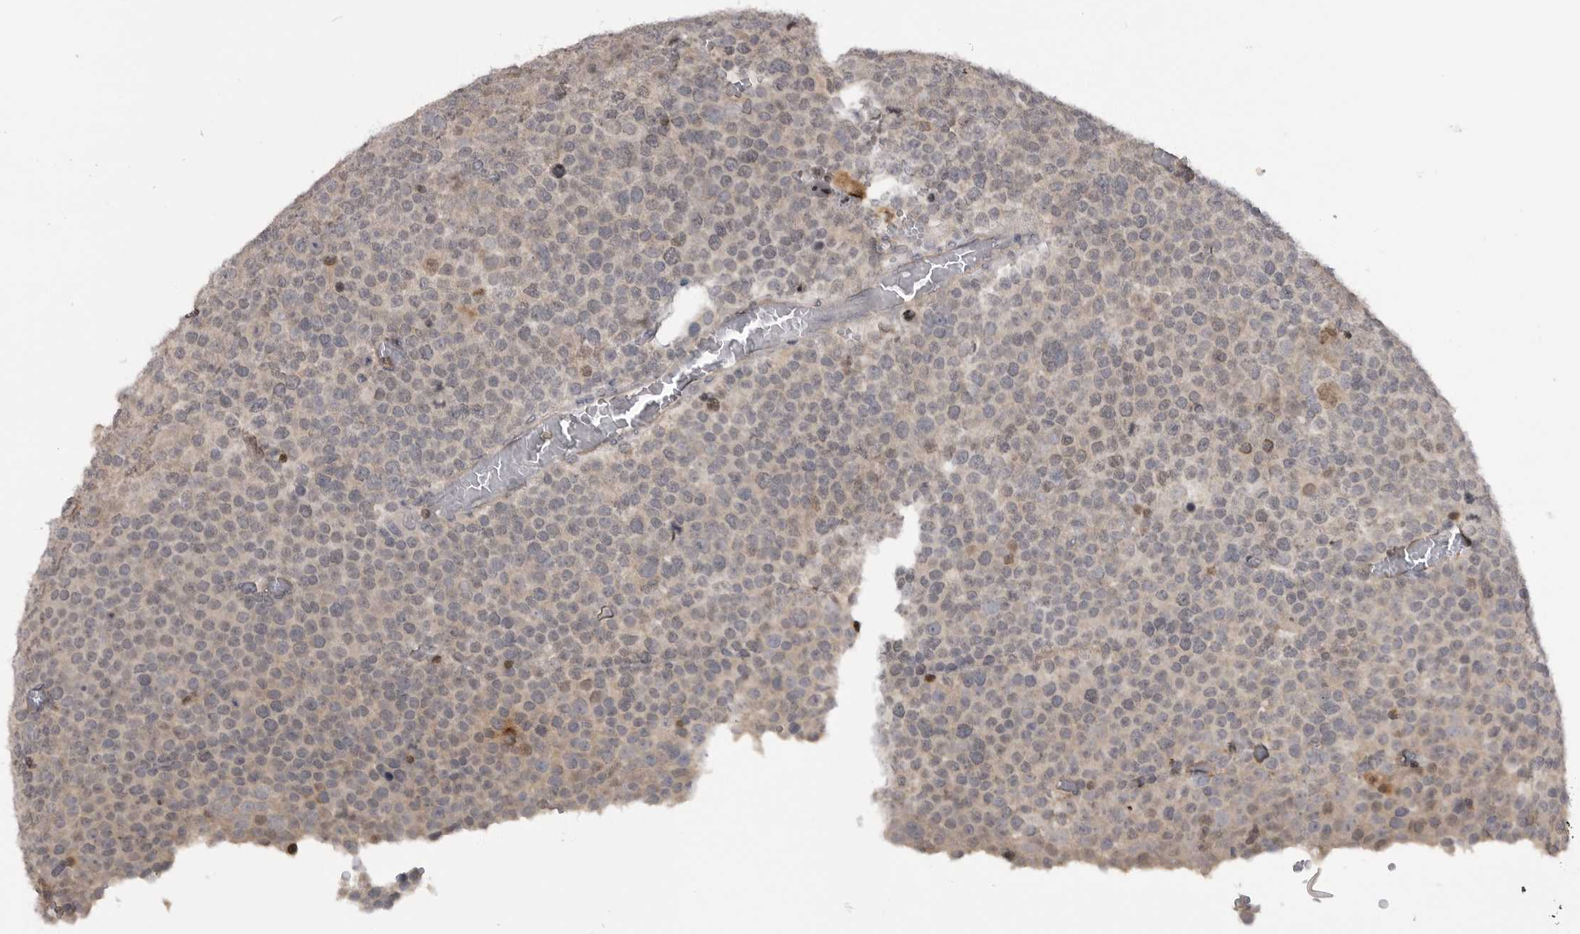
{"staining": {"intensity": "negative", "quantity": "none", "location": "none"}, "tissue": "testis cancer", "cell_type": "Tumor cells", "image_type": "cancer", "snomed": [{"axis": "morphology", "description": "Seminoma, NOS"}, {"axis": "topography", "description": "Testis"}], "caption": "Immunohistochemistry photomicrograph of neoplastic tissue: testis cancer (seminoma) stained with DAB (3,3'-diaminobenzidine) exhibits no significant protein staining in tumor cells.", "gene": "MAPK13", "patient": {"sex": "male", "age": 71}}